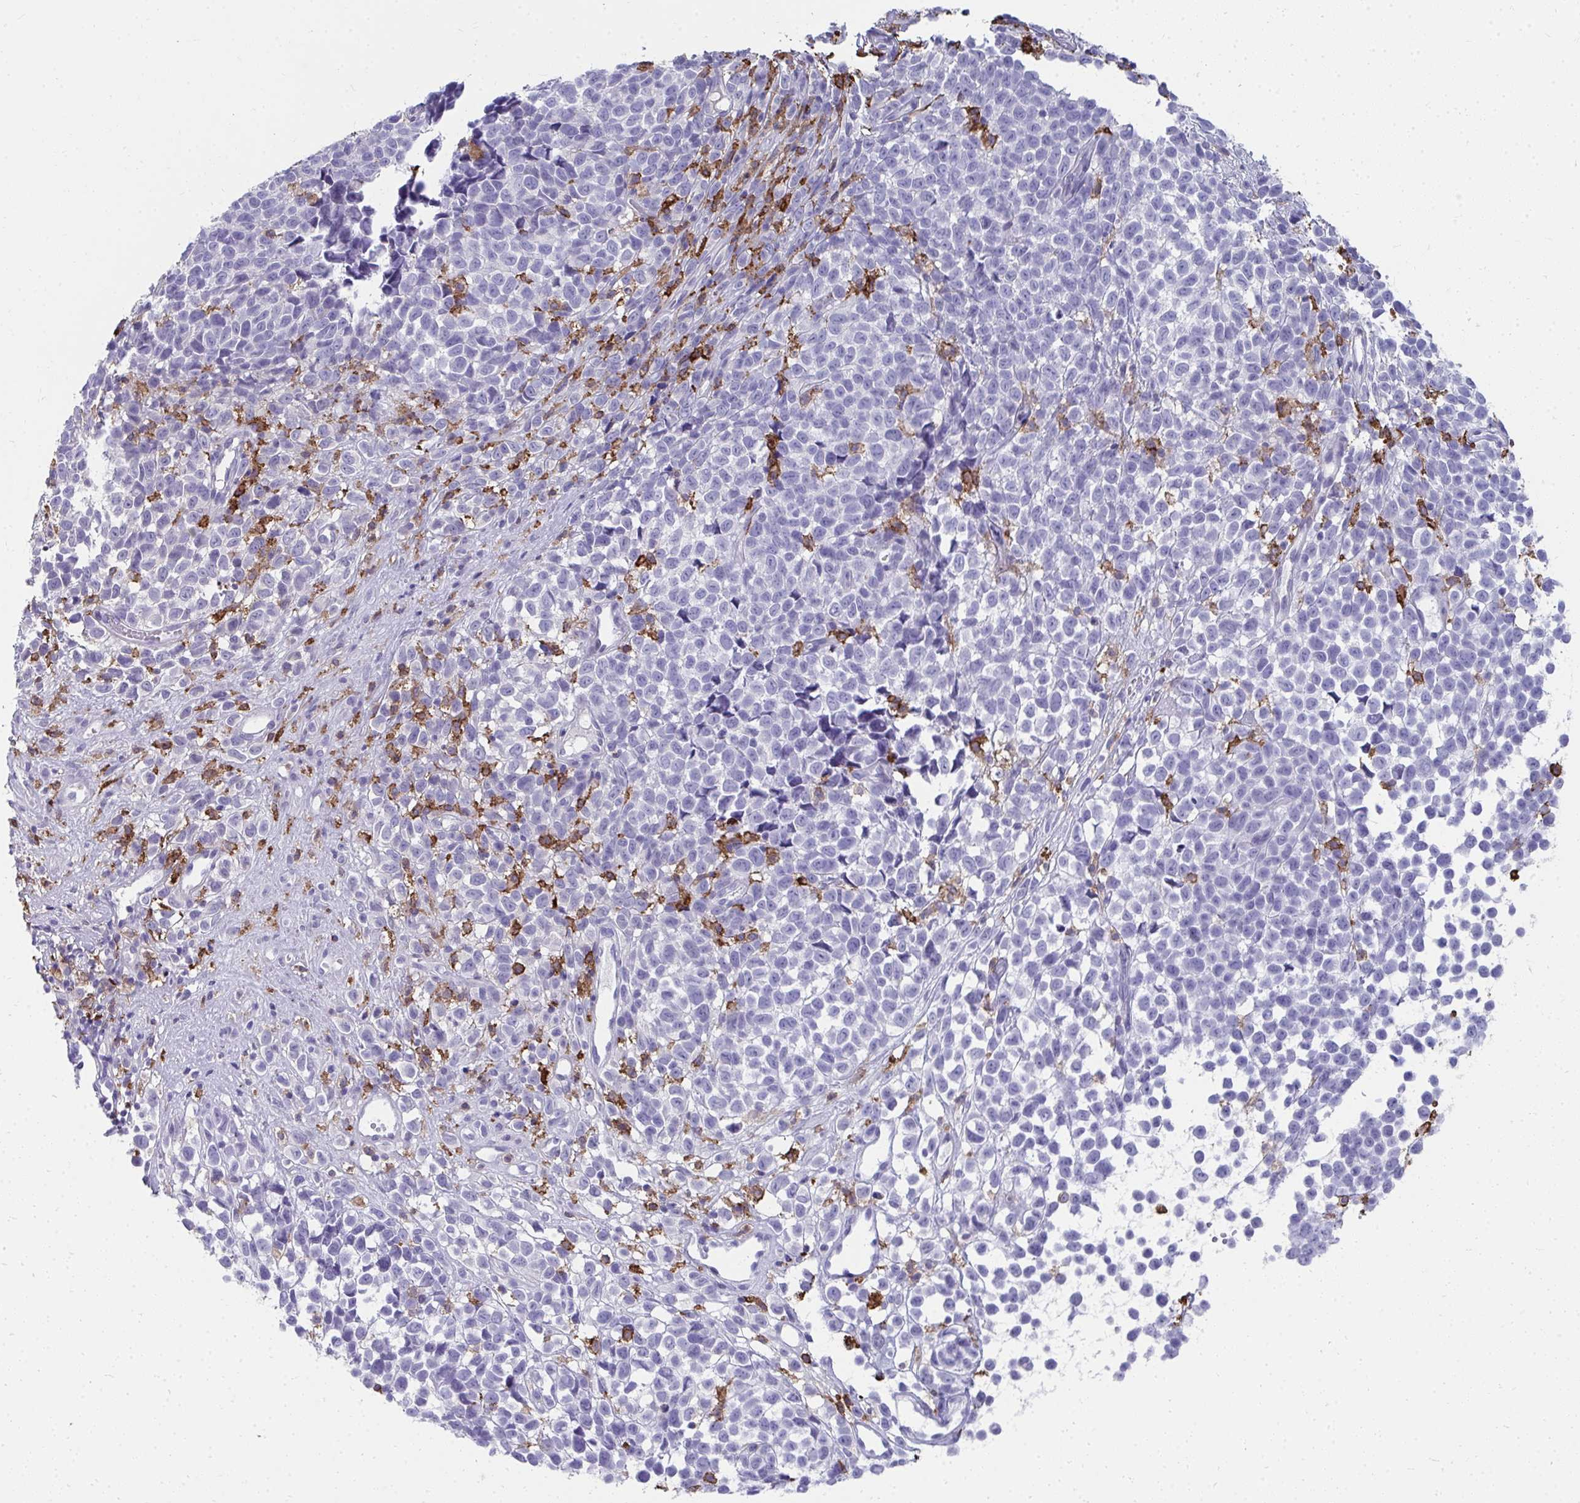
{"staining": {"intensity": "negative", "quantity": "none", "location": "none"}, "tissue": "melanoma", "cell_type": "Tumor cells", "image_type": "cancer", "snomed": [{"axis": "morphology", "description": "Malignant melanoma, NOS"}, {"axis": "topography", "description": "Nose, NOS"}], "caption": "IHC micrograph of neoplastic tissue: human malignant melanoma stained with DAB (3,3'-diaminobenzidine) reveals no significant protein expression in tumor cells.", "gene": "CD163", "patient": {"sex": "female", "age": 48}}